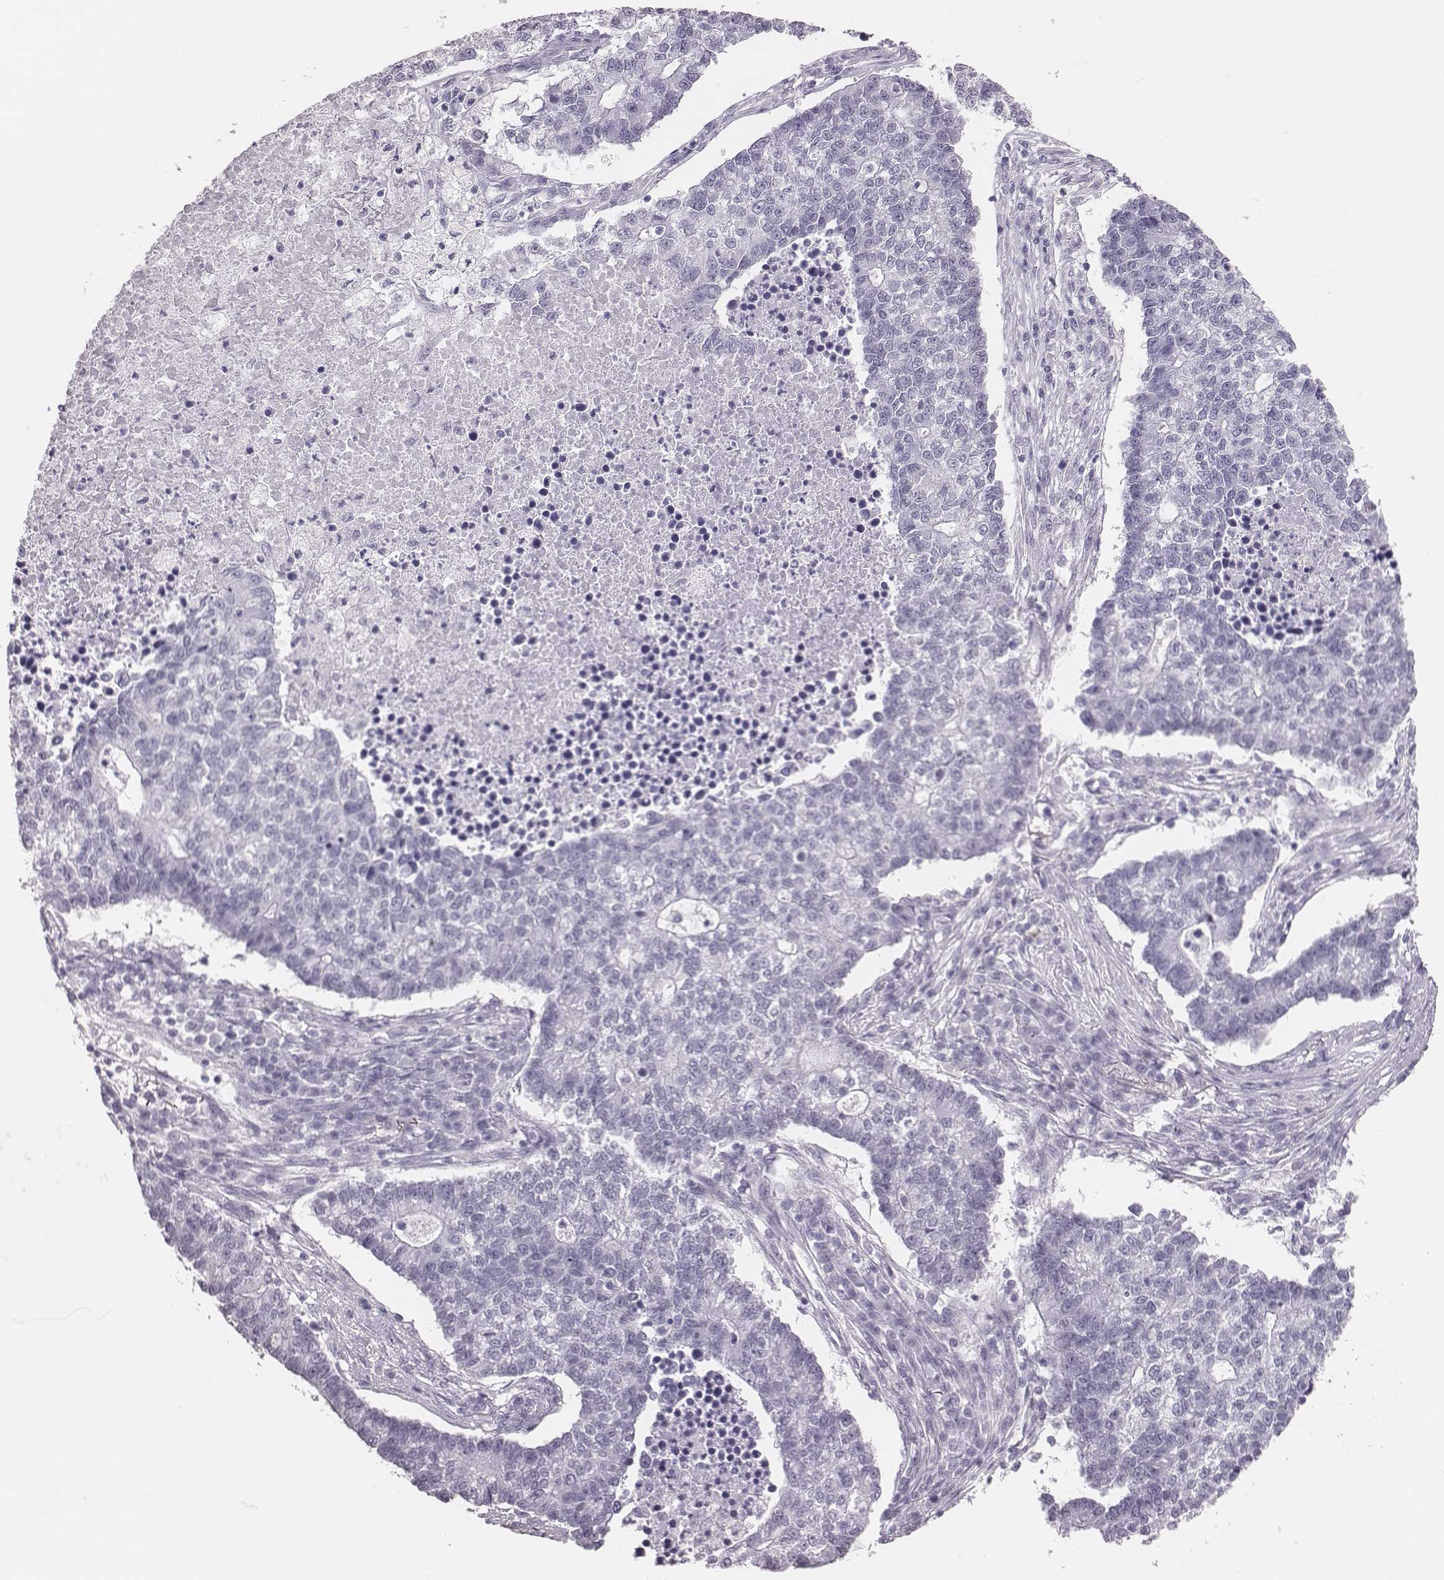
{"staining": {"intensity": "negative", "quantity": "none", "location": "none"}, "tissue": "lung cancer", "cell_type": "Tumor cells", "image_type": "cancer", "snomed": [{"axis": "morphology", "description": "Adenocarcinoma, NOS"}, {"axis": "topography", "description": "Lung"}], "caption": "Immunohistochemical staining of adenocarcinoma (lung) shows no significant positivity in tumor cells.", "gene": "H1-6", "patient": {"sex": "male", "age": 57}}